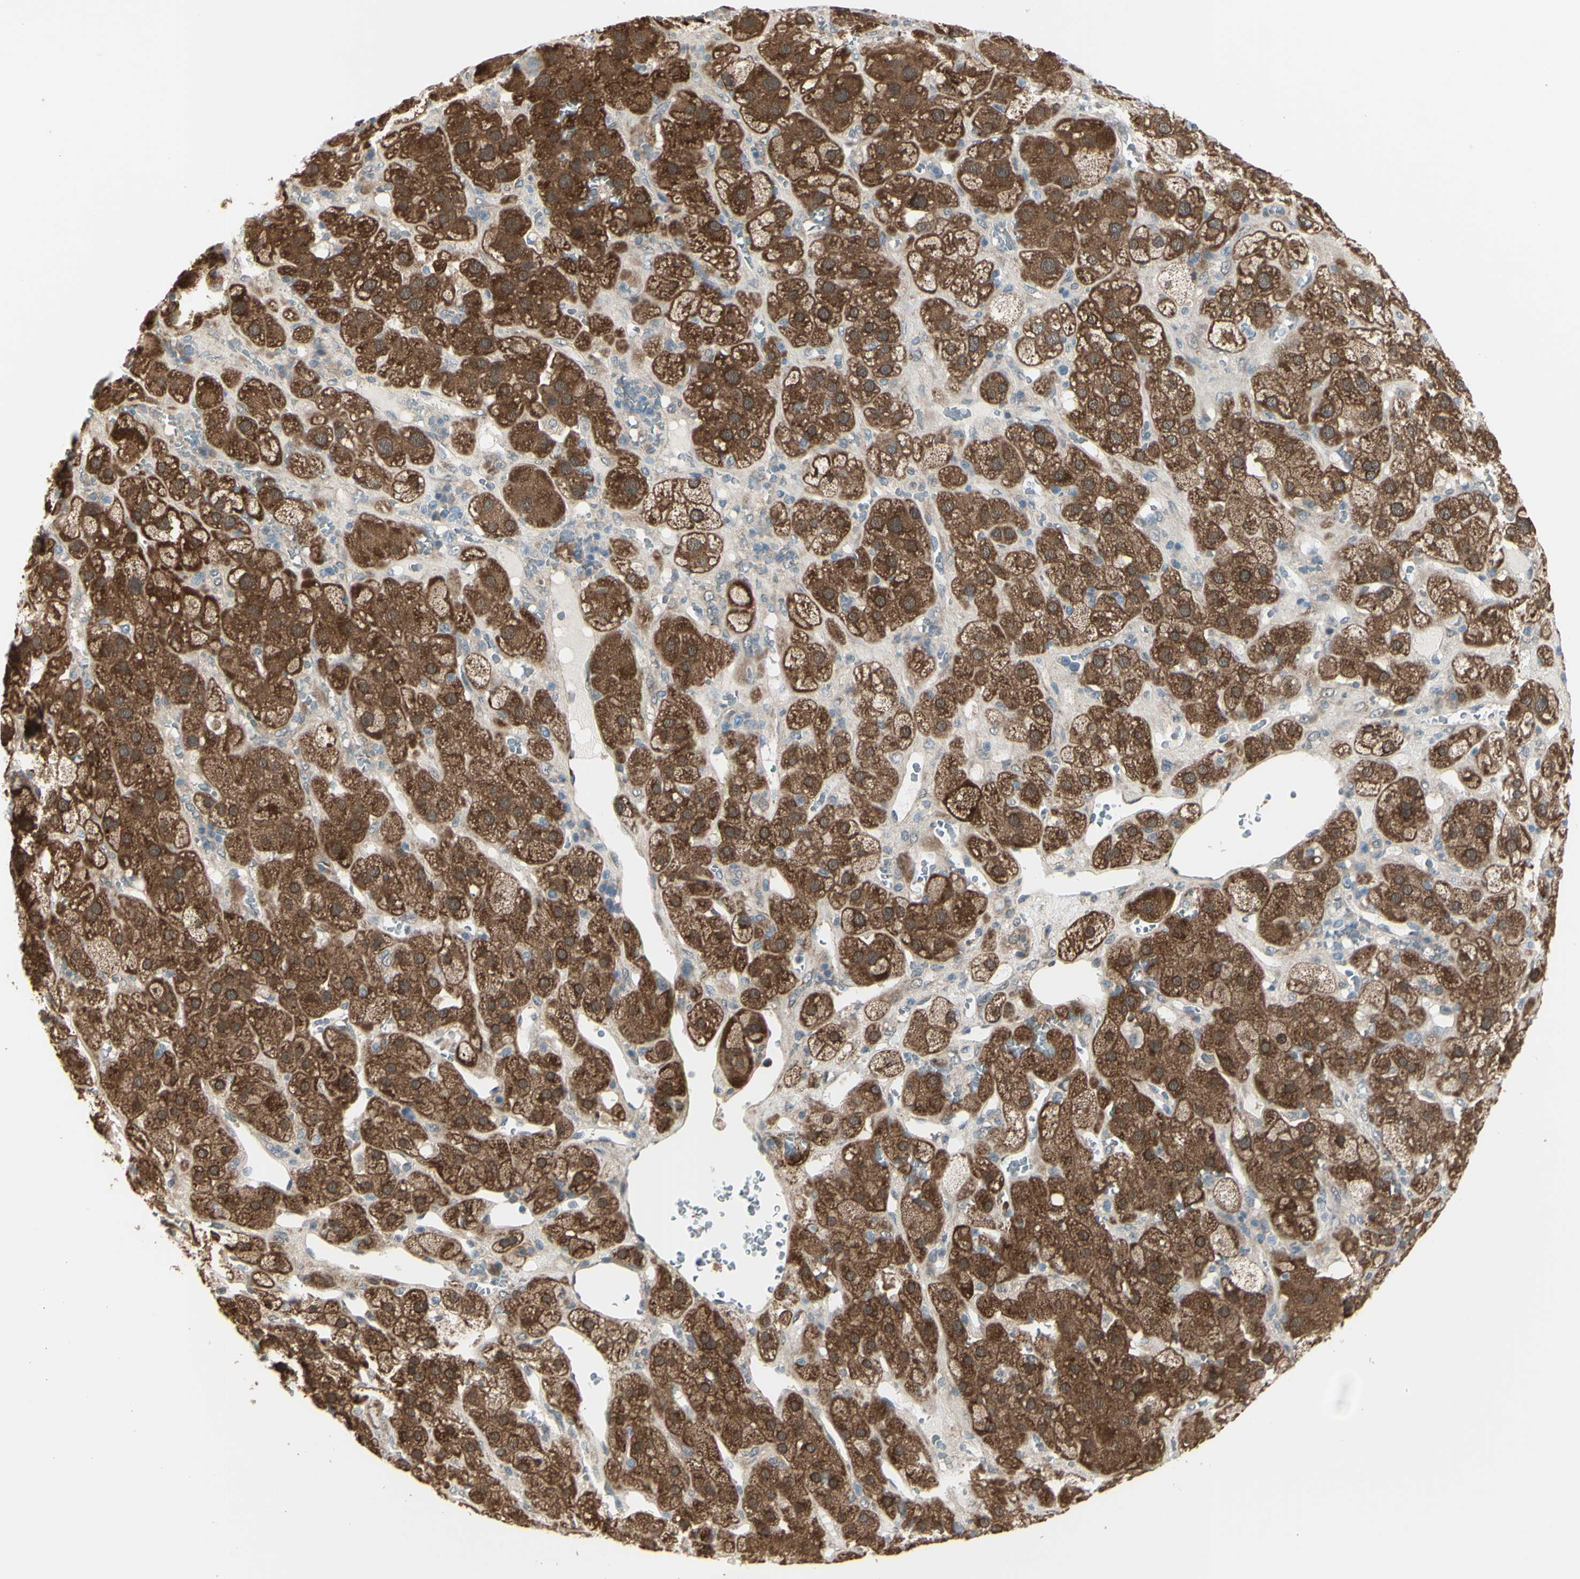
{"staining": {"intensity": "strong", "quantity": "25%-75%", "location": "cytoplasmic/membranous"}, "tissue": "adrenal gland", "cell_type": "Glandular cells", "image_type": "normal", "snomed": [{"axis": "morphology", "description": "Normal tissue, NOS"}, {"axis": "topography", "description": "Adrenal gland"}], "caption": "A high-resolution micrograph shows immunohistochemistry staining of normal adrenal gland, which reveals strong cytoplasmic/membranous staining in about 25%-75% of glandular cells.", "gene": "NAXD", "patient": {"sex": "female", "age": 47}}